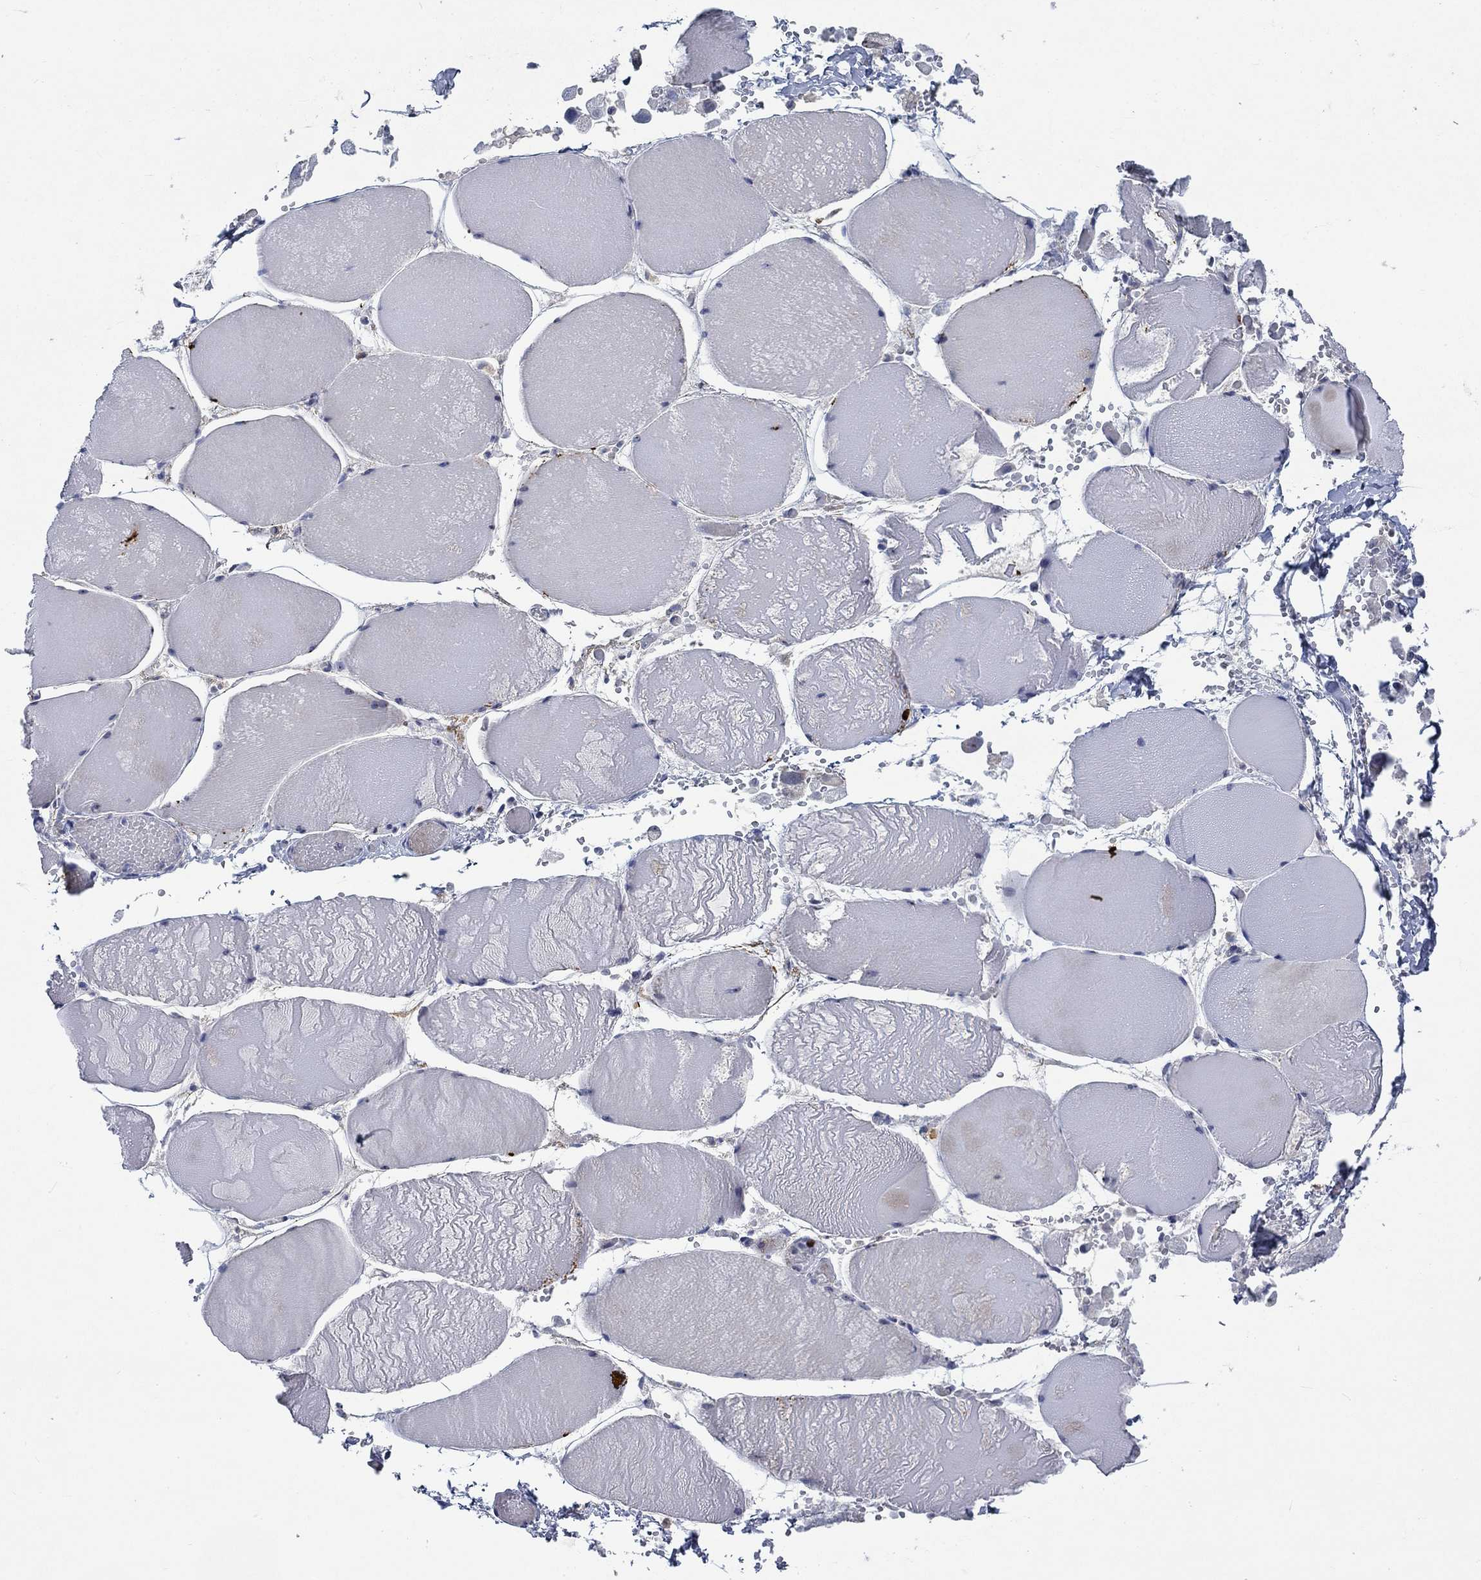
{"staining": {"intensity": "negative", "quantity": "none", "location": "none"}, "tissue": "skeletal muscle", "cell_type": "Myocytes", "image_type": "normal", "snomed": [{"axis": "morphology", "description": "Normal tissue, NOS"}, {"axis": "morphology", "description": "Malignant melanoma, Metastatic site"}, {"axis": "topography", "description": "Skeletal muscle"}], "caption": "High power microscopy histopathology image of an IHC photomicrograph of normal skeletal muscle, revealing no significant positivity in myocytes. (Stains: DAB (3,3'-diaminobenzidine) IHC with hematoxylin counter stain, Microscopy: brightfield microscopy at high magnification).", "gene": "MMP24", "patient": {"sex": "male", "age": 50}}